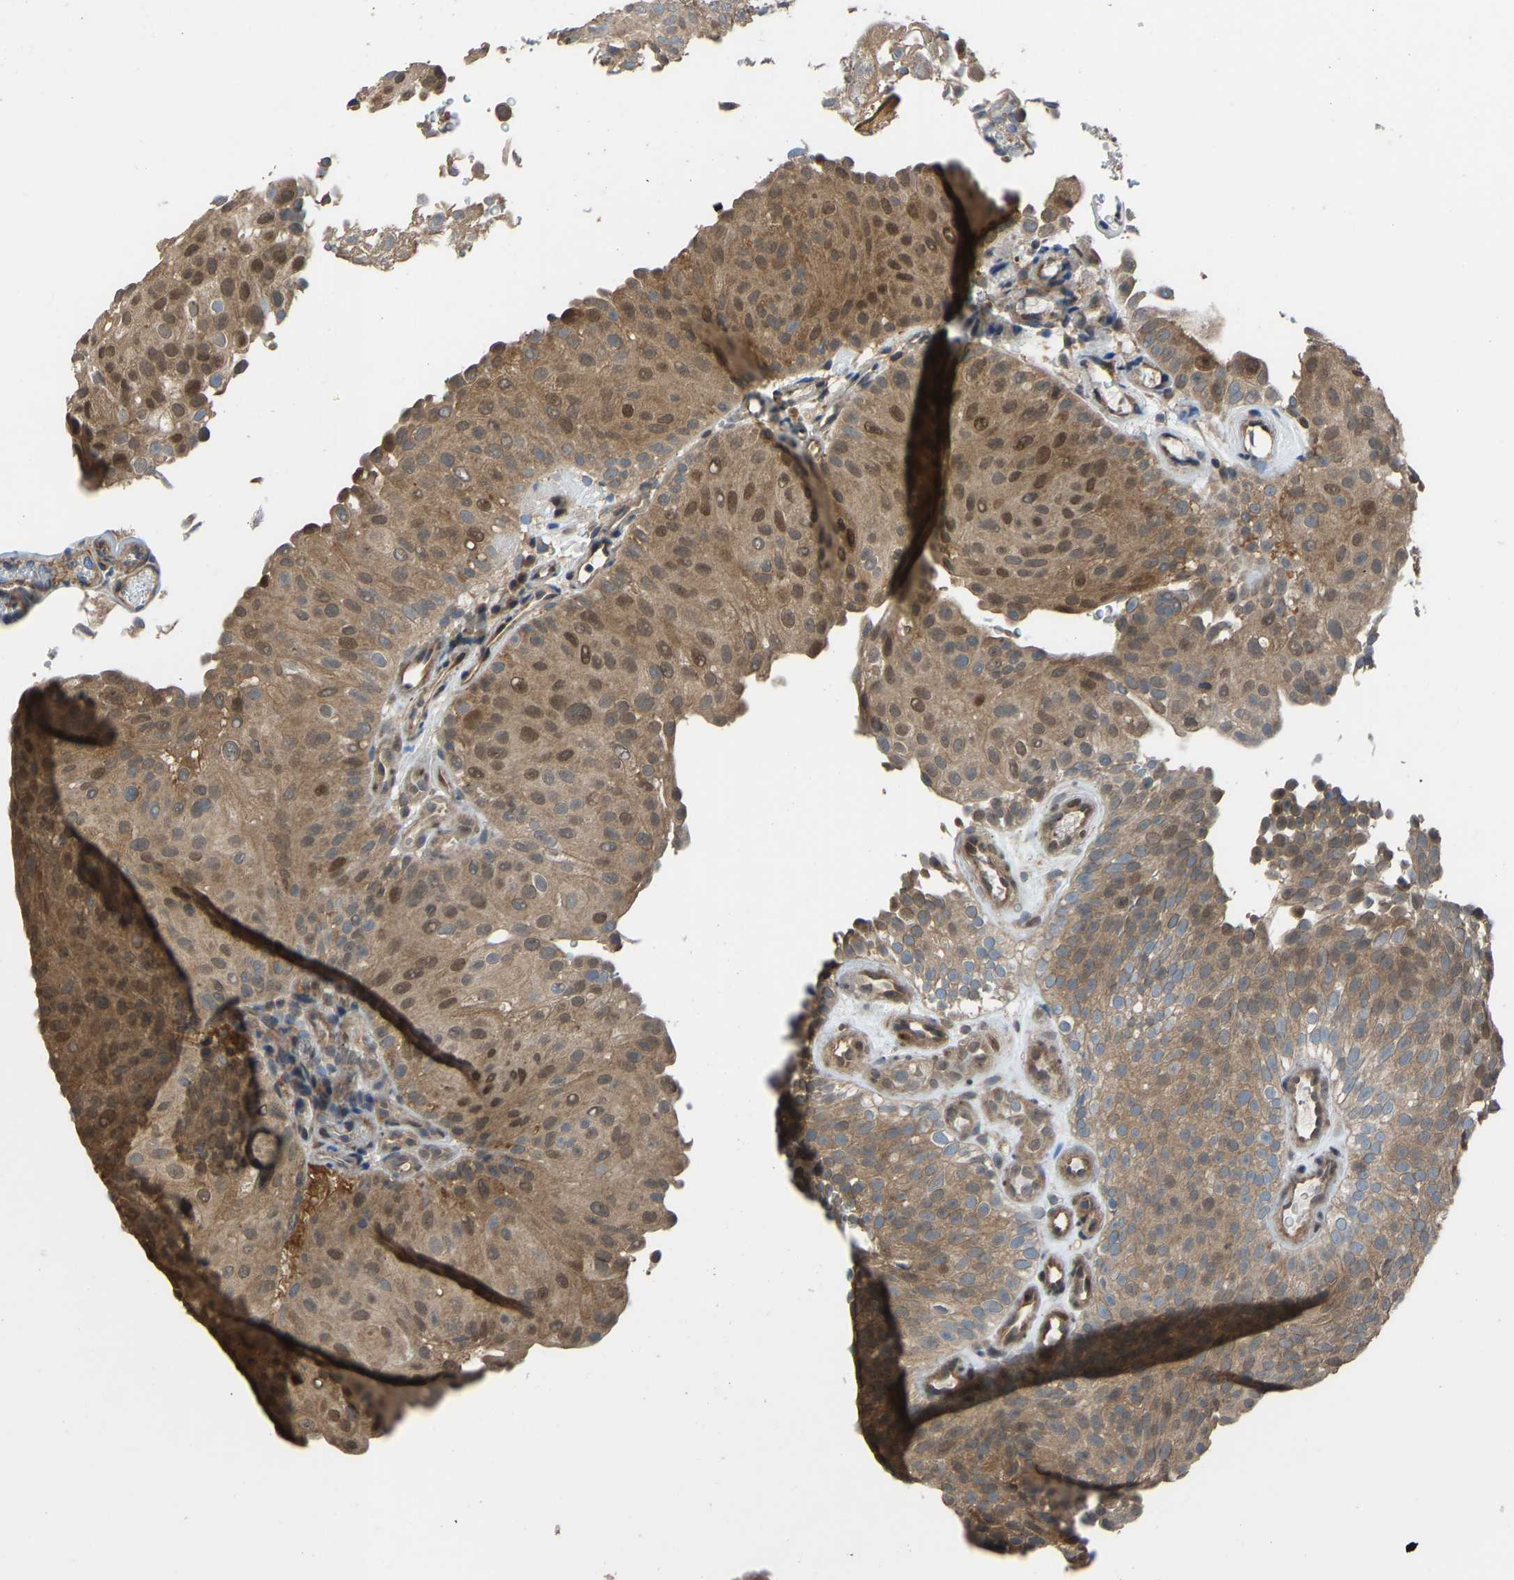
{"staining": {"intensity": "strong", "quantity": "25%-75%", "location": "cytoplasmic/membranous,nuclear"}, "tissue": "urothelial cancer", "cell_type": "Tumor cells", "image_type": "cancer", "snomed": [{"axis": "morphology", "description": "Urothelial carcinoma, Low grade"}, {"axis": "topography", "description": "Urinary bladder"}], "caption": "Urothelial cancer stained with immunohistochemistry (IHC) shows strong cytoplasmic/membranous and nuclear staining in approximately 25%-75% of tumor cells. The staining is performed using DAB (3,3'-diaminobenzidine) brown chromogen to label protein expression. The nuclei are counter-stained blue using hematoxylin.", "gene": "KPNA6", "patient": {"sex": "male", "age": 78}}